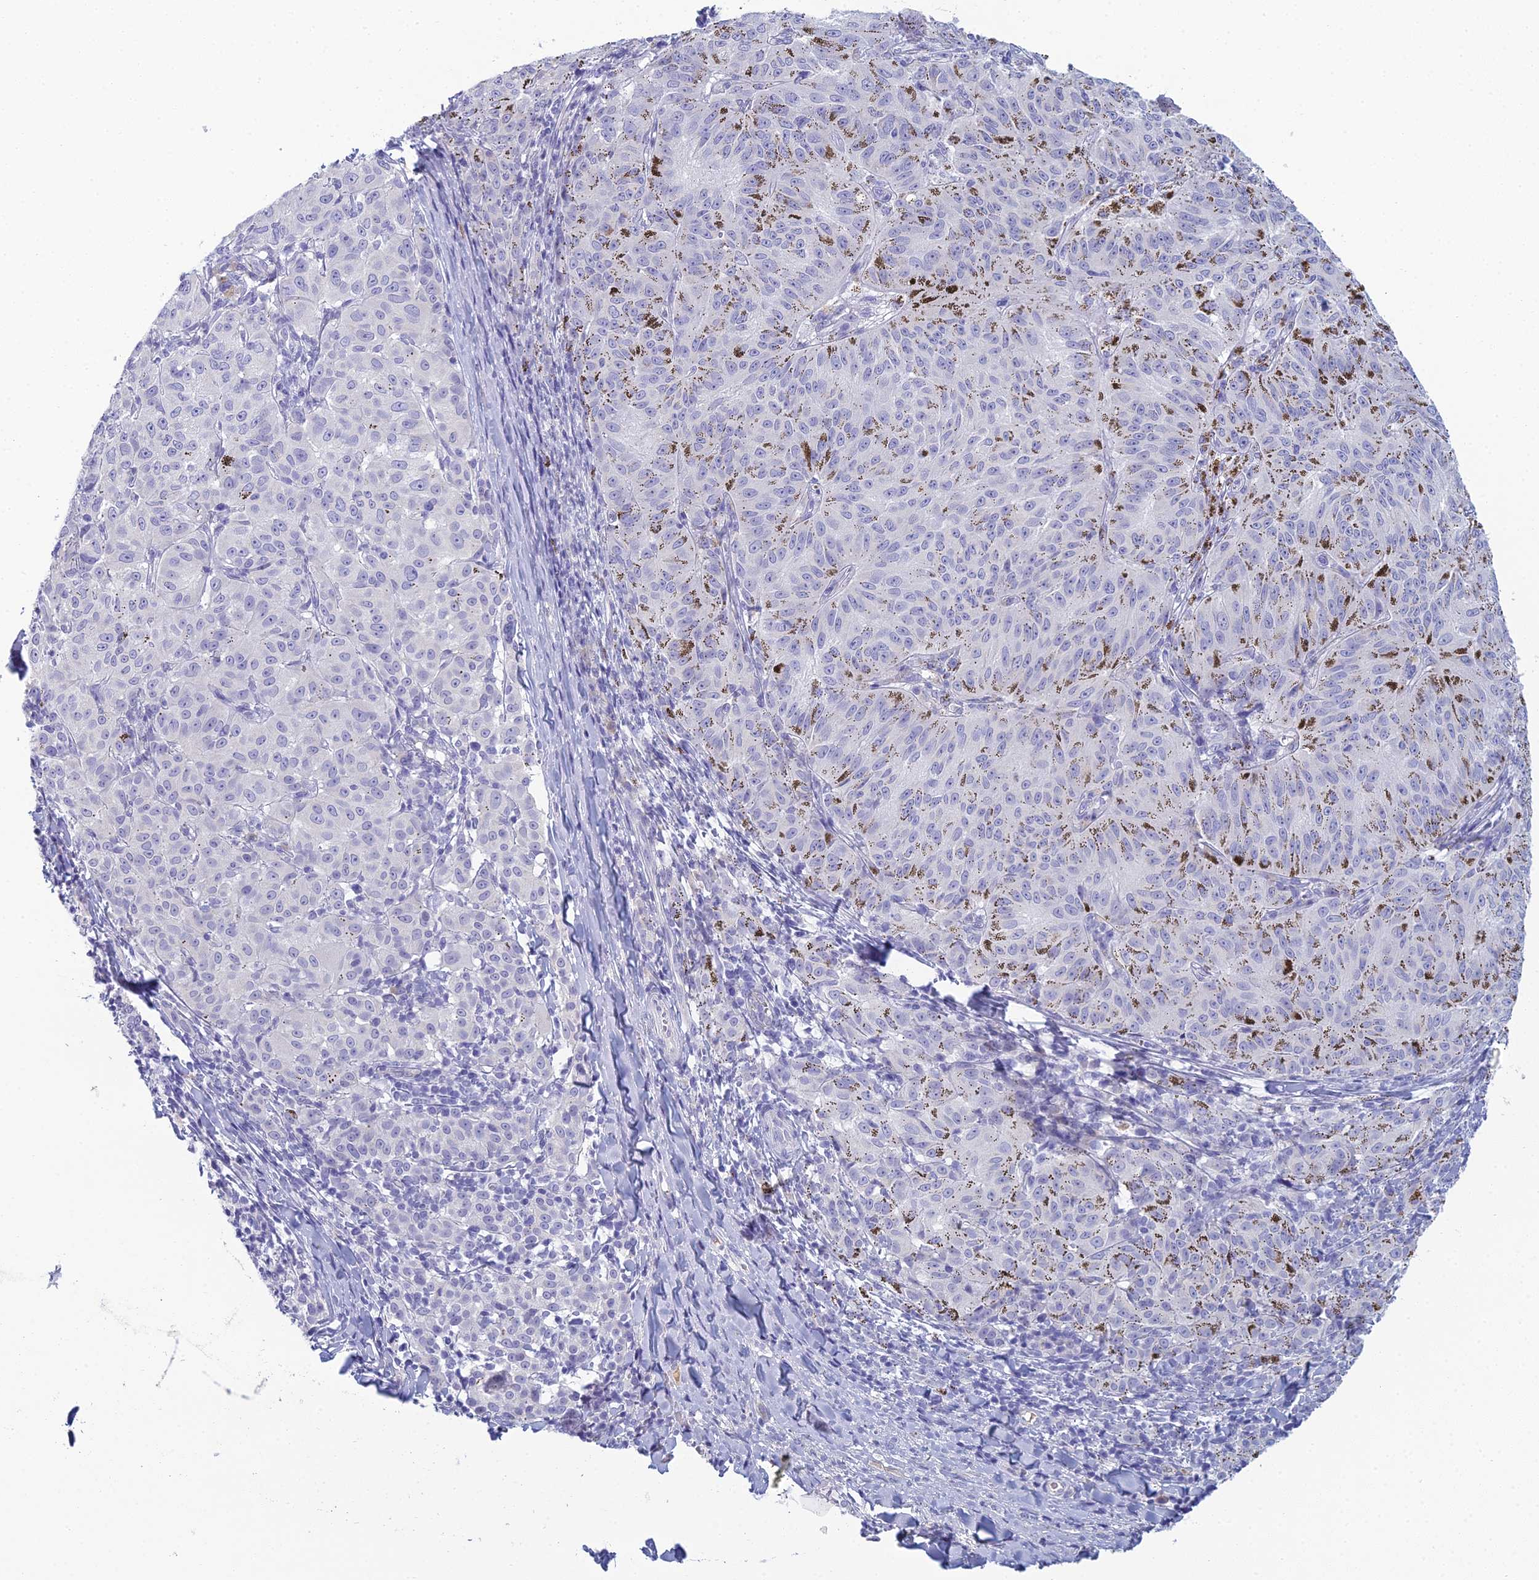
{"staining": {"intensity": "negative", "quantity": "none", "location": "none"}, "tissue": "melanoma", "cell_type": "Tumor cells", "image_type": "cancer", "snomed": [{"axis": "morphology", "description": "Malignant melanoma, NOS"}, {"axis": "topography", "description": "Skin"}], "caption": "Immunohistochemistry (IHC) micrograph of melanoma stained for a protein (brown), which shows no positivity in tumor cells. (DAB (3,3'-diaminobenzidine) immunohistochemistry with hematoxylin counter stain).", "gene": "MUC13", "patient": {"sex": "female", "age": 72}}